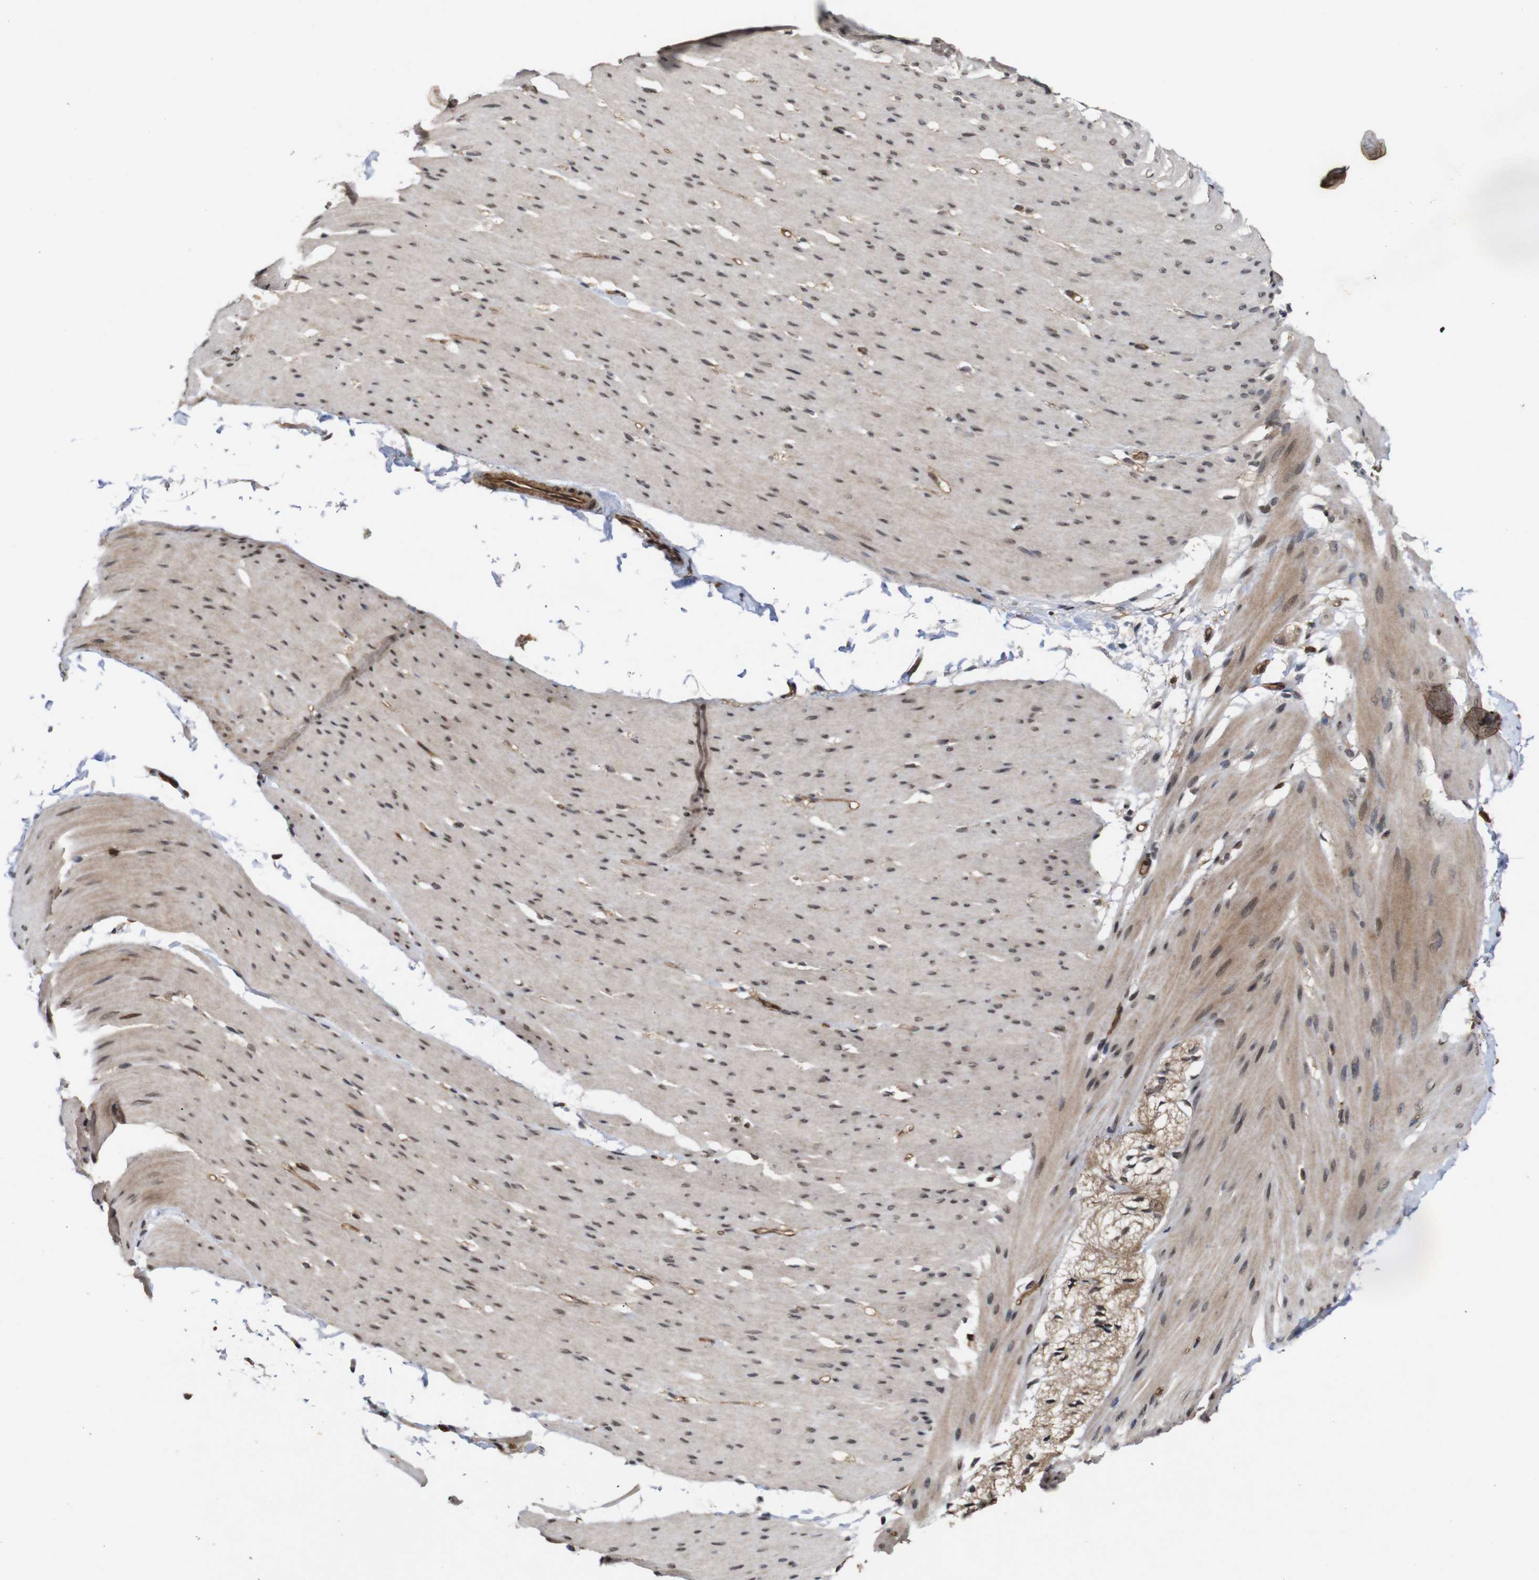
{"staining": {"intensity": "moderate", "quantity": ">75%", "location": "cytoplasmic/membranous,nuclear"}, "tissue": "smooth muscle", "cell_type": "Smooth muscle cells", "image_type": "normal", "snomed": [{"axis": "morphology", "description": "Normal tissue, NOS"}, {"axis": "topography", "description": "Smooth muscle"}, {"axis": "topography", "description": "Colon"}], "caption": "Smooth muscle was stained to show a protein in brown. There is medium levels of moderate cytoplasmic/membranous,nuclear expression in approximately >75% of smooth muscle cells. (DAB (3,3'-diaminobenzidine) IHC with brightfield microscopy, high magnification).", "gene": "NANOS1", "patient": {"sex": "male", "age": 67}}